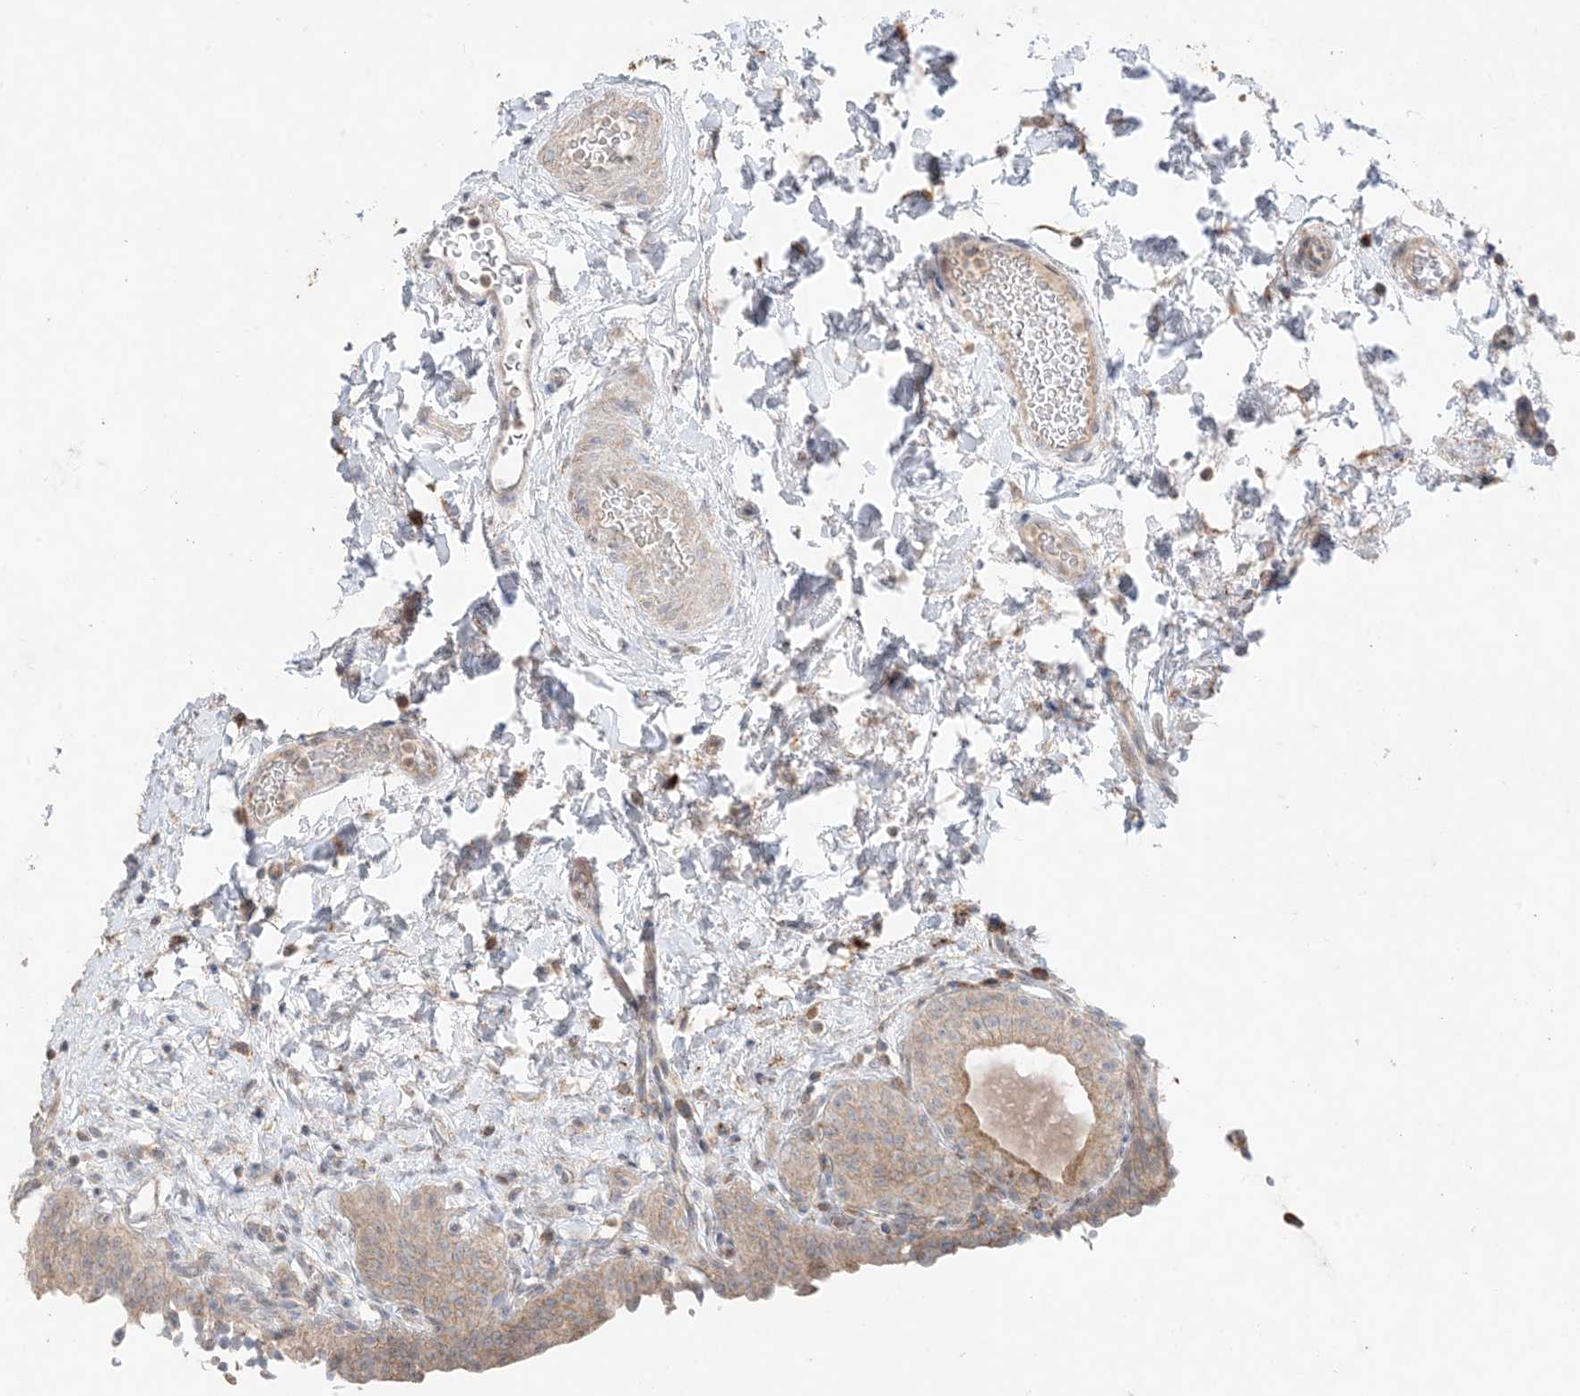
{"staining": {"intensity": "weak", "quantity": ">75%", "location": "cytoplasmic/membranous"}, "tissue": "urinary bladder", "cell_type": "Urothelial cells", "image_type": "normal", "snomed": [{"axis": "morphology", "description": "Normal tissue, NOS"}, {"axis": "topography", "description": "Urinary bladder"}], "caption": "Immunohistochemistry of unremarkable urinary bladder reveals low levels of weak cytoplasmic/membranous positivity in approximately >75% of urothelial cells. The protein is stained brown, and the nuclei are stained in blue (DAB IHC with brightfield microscopy, high magnification).", "gene": "ODC1", "patient": {"sex": "male", "age": 83}}